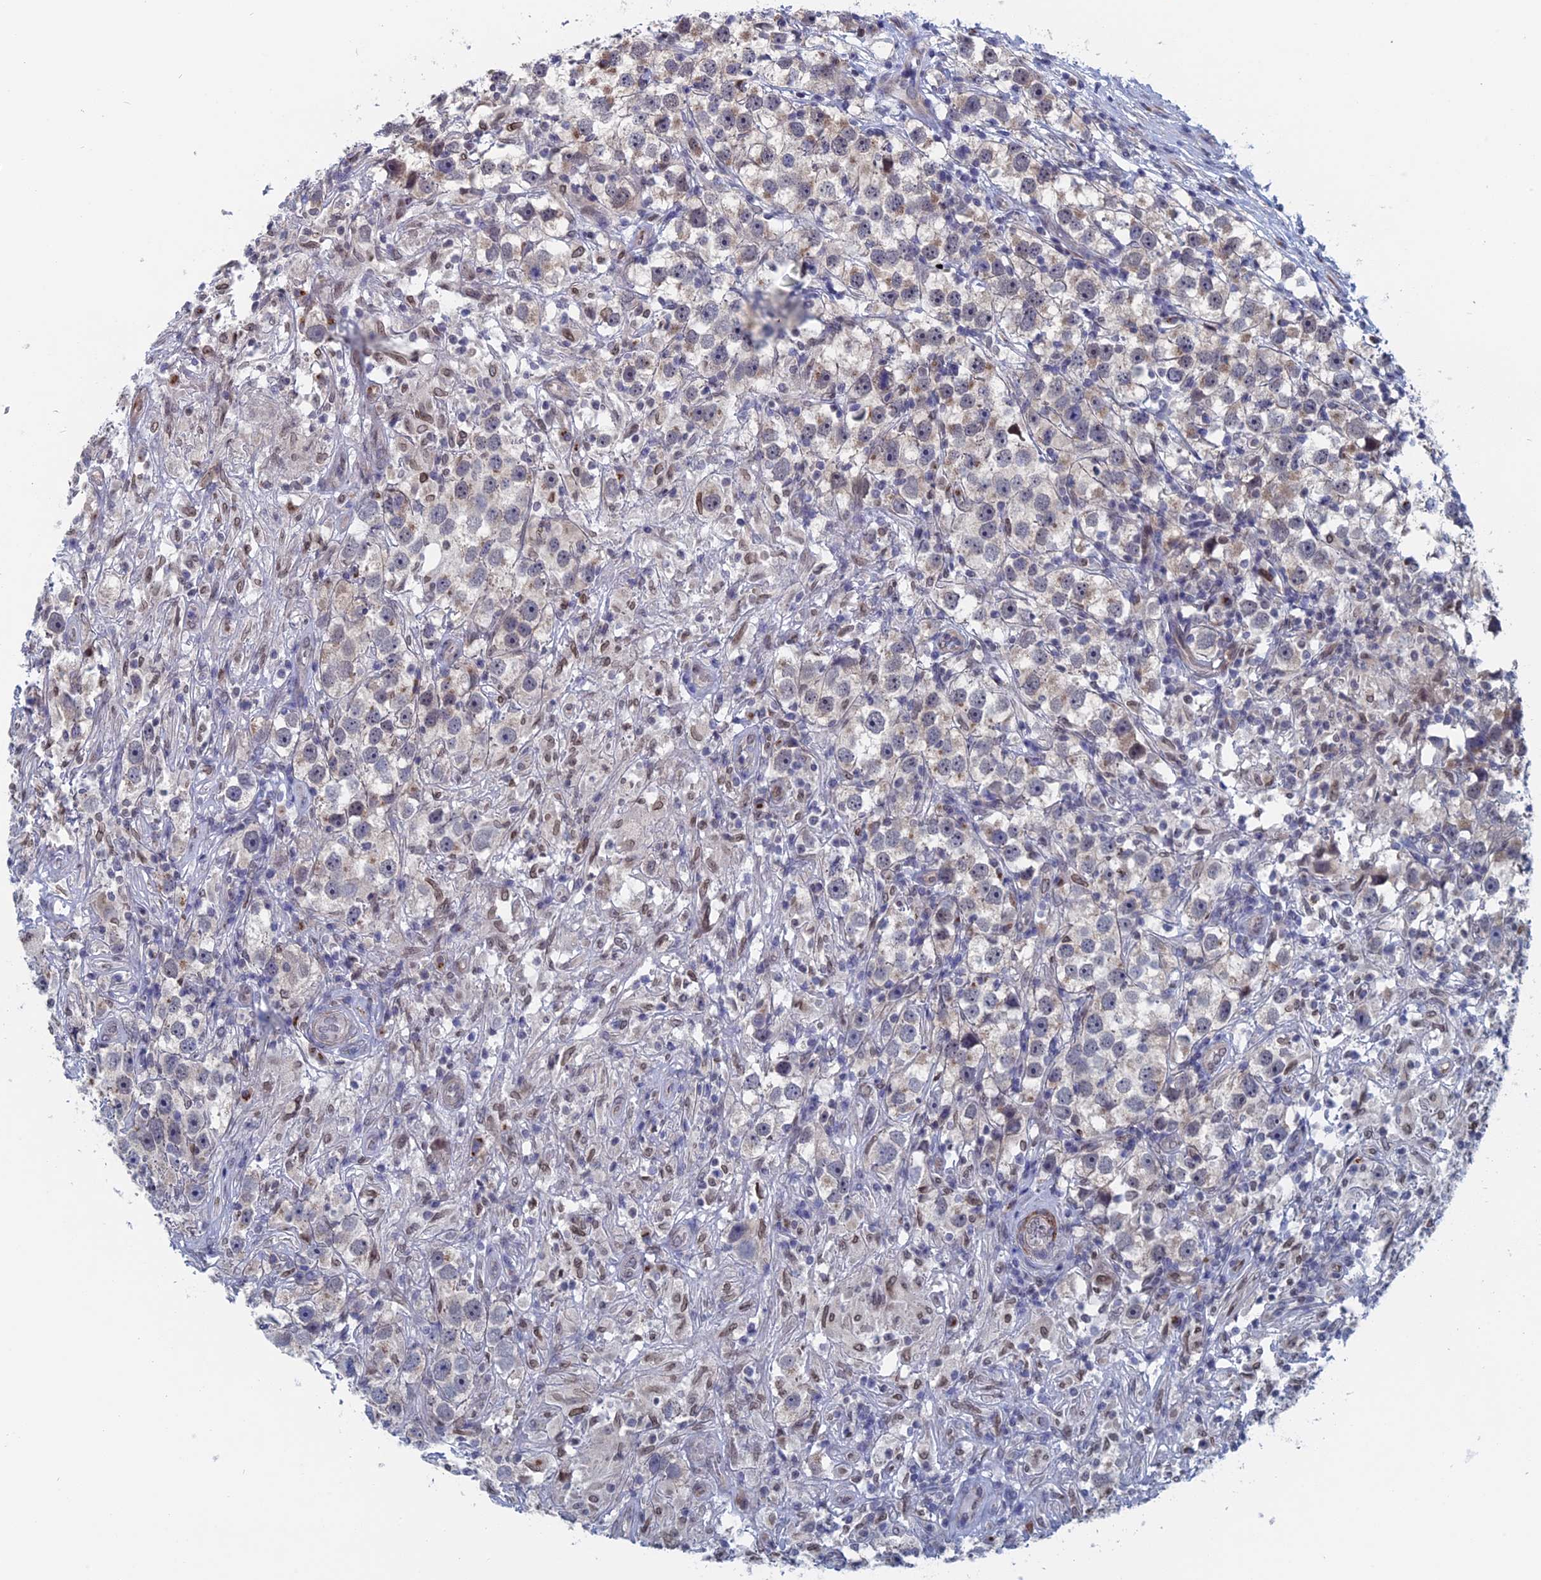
{"staining": {"intensity": "weak", "quantity": "<25%", "location": "nuclear"}, "tissue": "testis cancer", "cell_type": "Tumor cells", "image_type": "cancer", "snomed": [{"axis": "morphology", "description": "Seminoma, NOS"}, {"axis": "topography", "description": "Testis"}], "caption": "Immunohistochemistry image of neoplastic tissue: human testis cancer stained with DAB reveals no significant protein expression in tumor cells.", "gene": "MTRF1", "patient": {"sex": "male", "age": 49}}